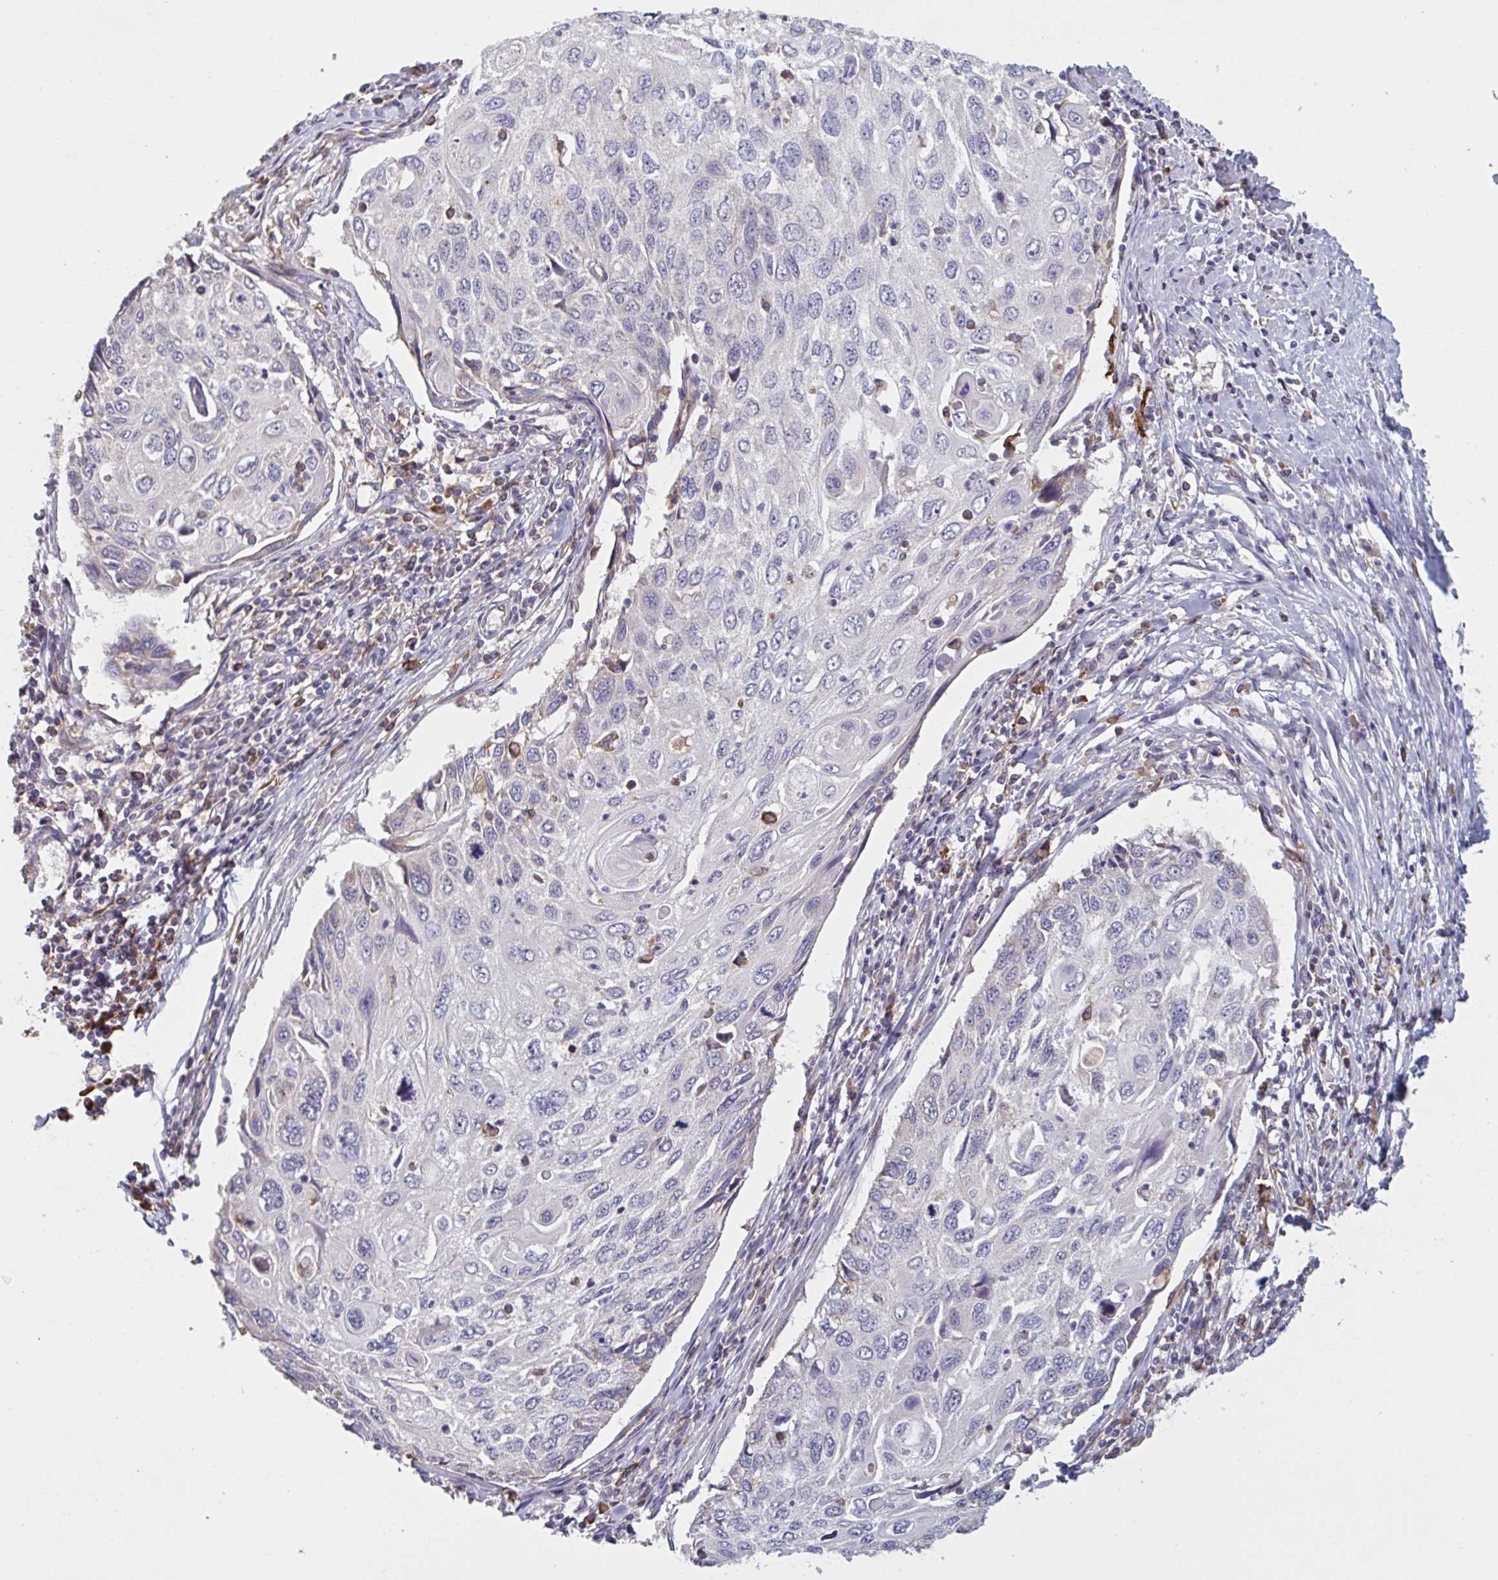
{"staining": {"intensity": "negative", "quantity": "none", "location": "none"}, "tissue": "cervical cancer", "cell_type": "Tumor cells", "image_type": "cancer", "snomed": [{"axis": "morphology", "description": "Squamous cell carcinoma, NOS"}, {"axis": "topography", "description": "Cervix"}], "caption": "High power microscopy image of an immunohistochemistry micrograph of cervical cancer (squamous cell carcinoma), revealing no significant expression in tumor cells.", "gene": "CD1E", "patient": {"sex": "female", "age": 70}}